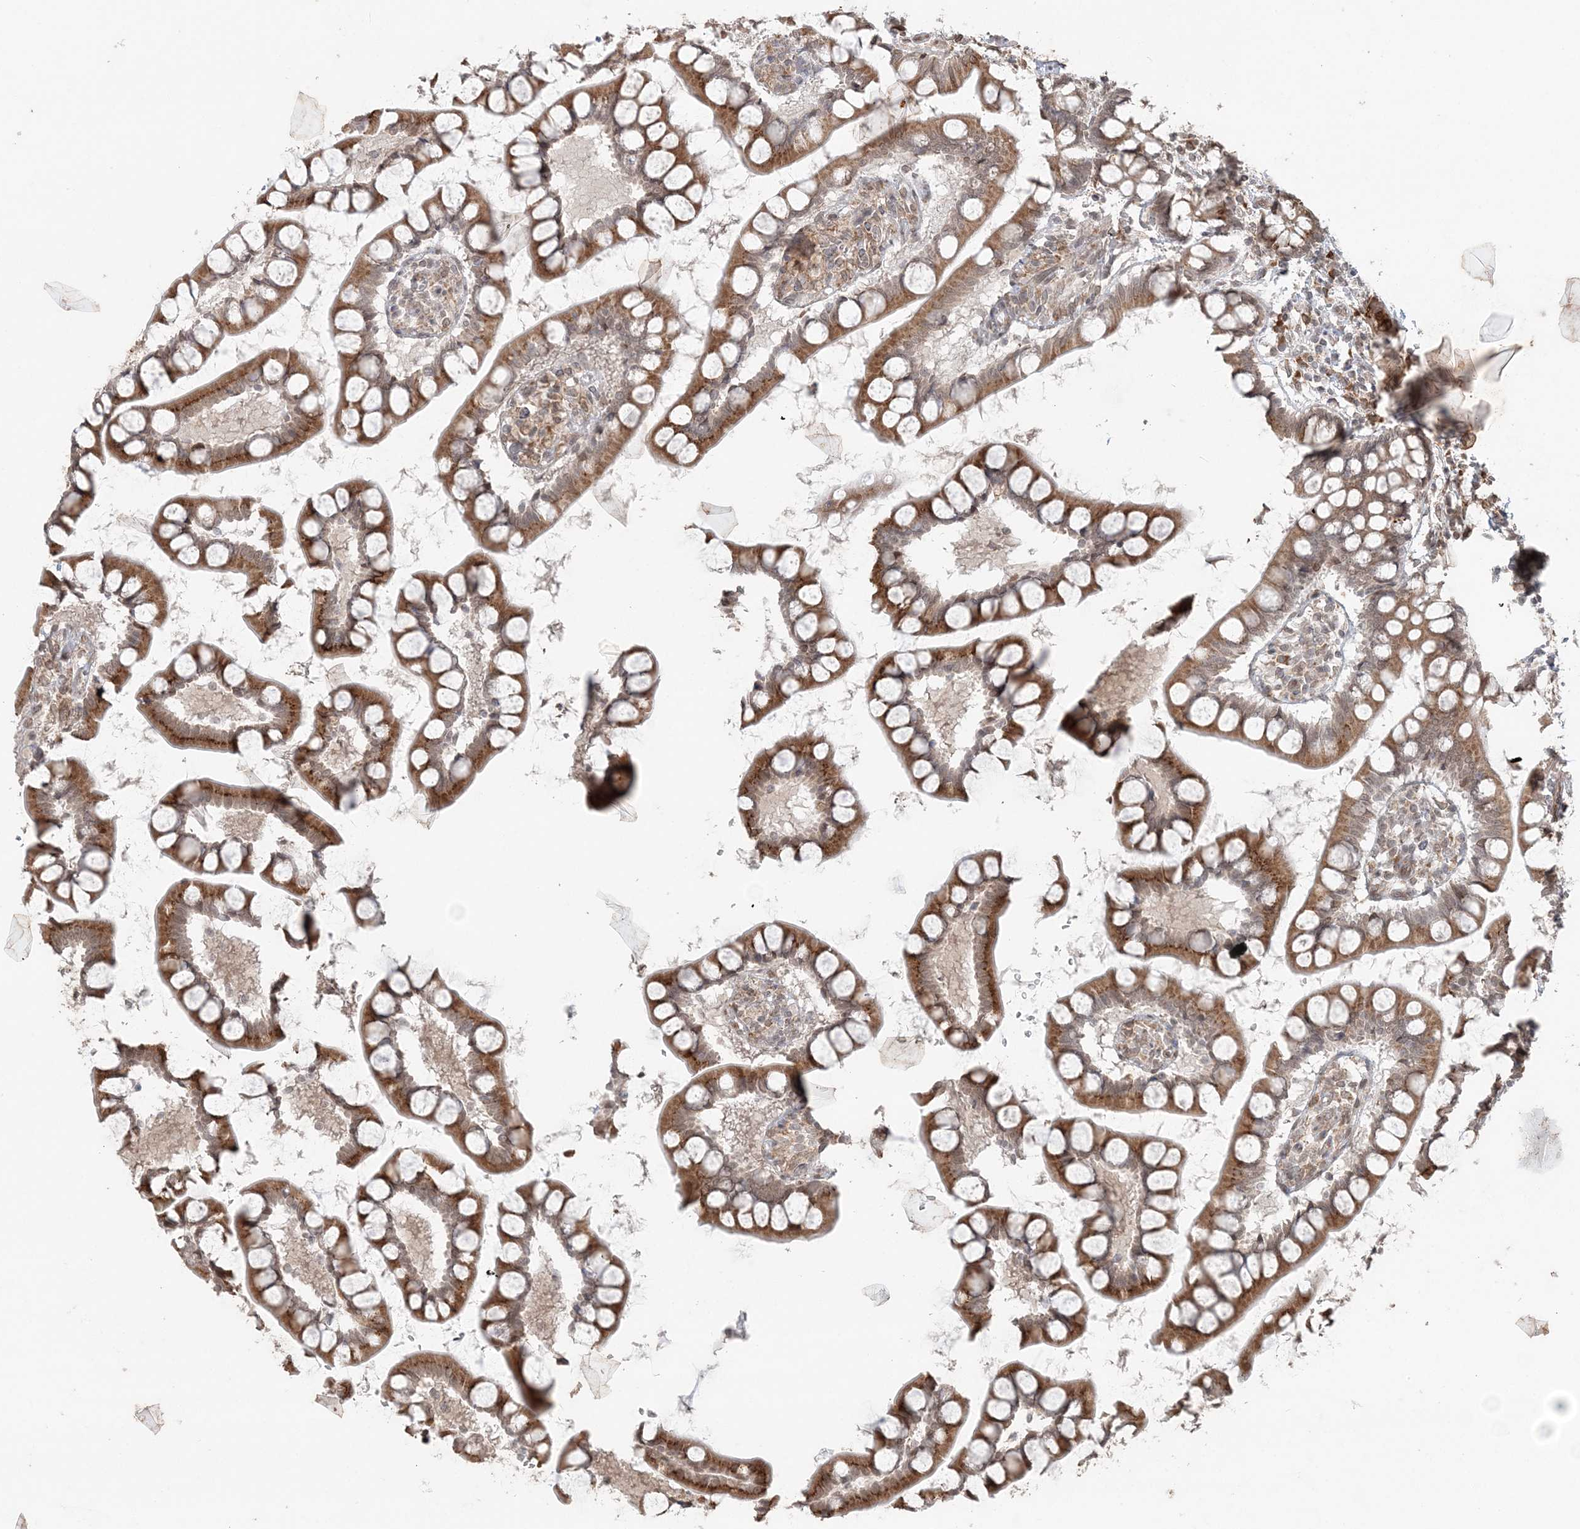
{"staining": {"intensity": "moderate", "quantity": ">75%", "location": "cytoplasmic/membranous"}, "tissue": "small intestine", "cell_type": "Glandular cells", "image_type": "normal", "snomed": [{"axis": "morphology", "description": "Normal tissue, NOS"}, {"axis": "topography", "description": "Small intestine"}], "caption": "Immunohistochemistry (IHC) image of unremarkable small intestine stained for a protein (brown), which displays medium levels of moderate cytoplasmic/membranous positivity in approximately >75% of glandular cells.", "gene": "TMED10", "patient": {"sex": "male", "age": 52}}